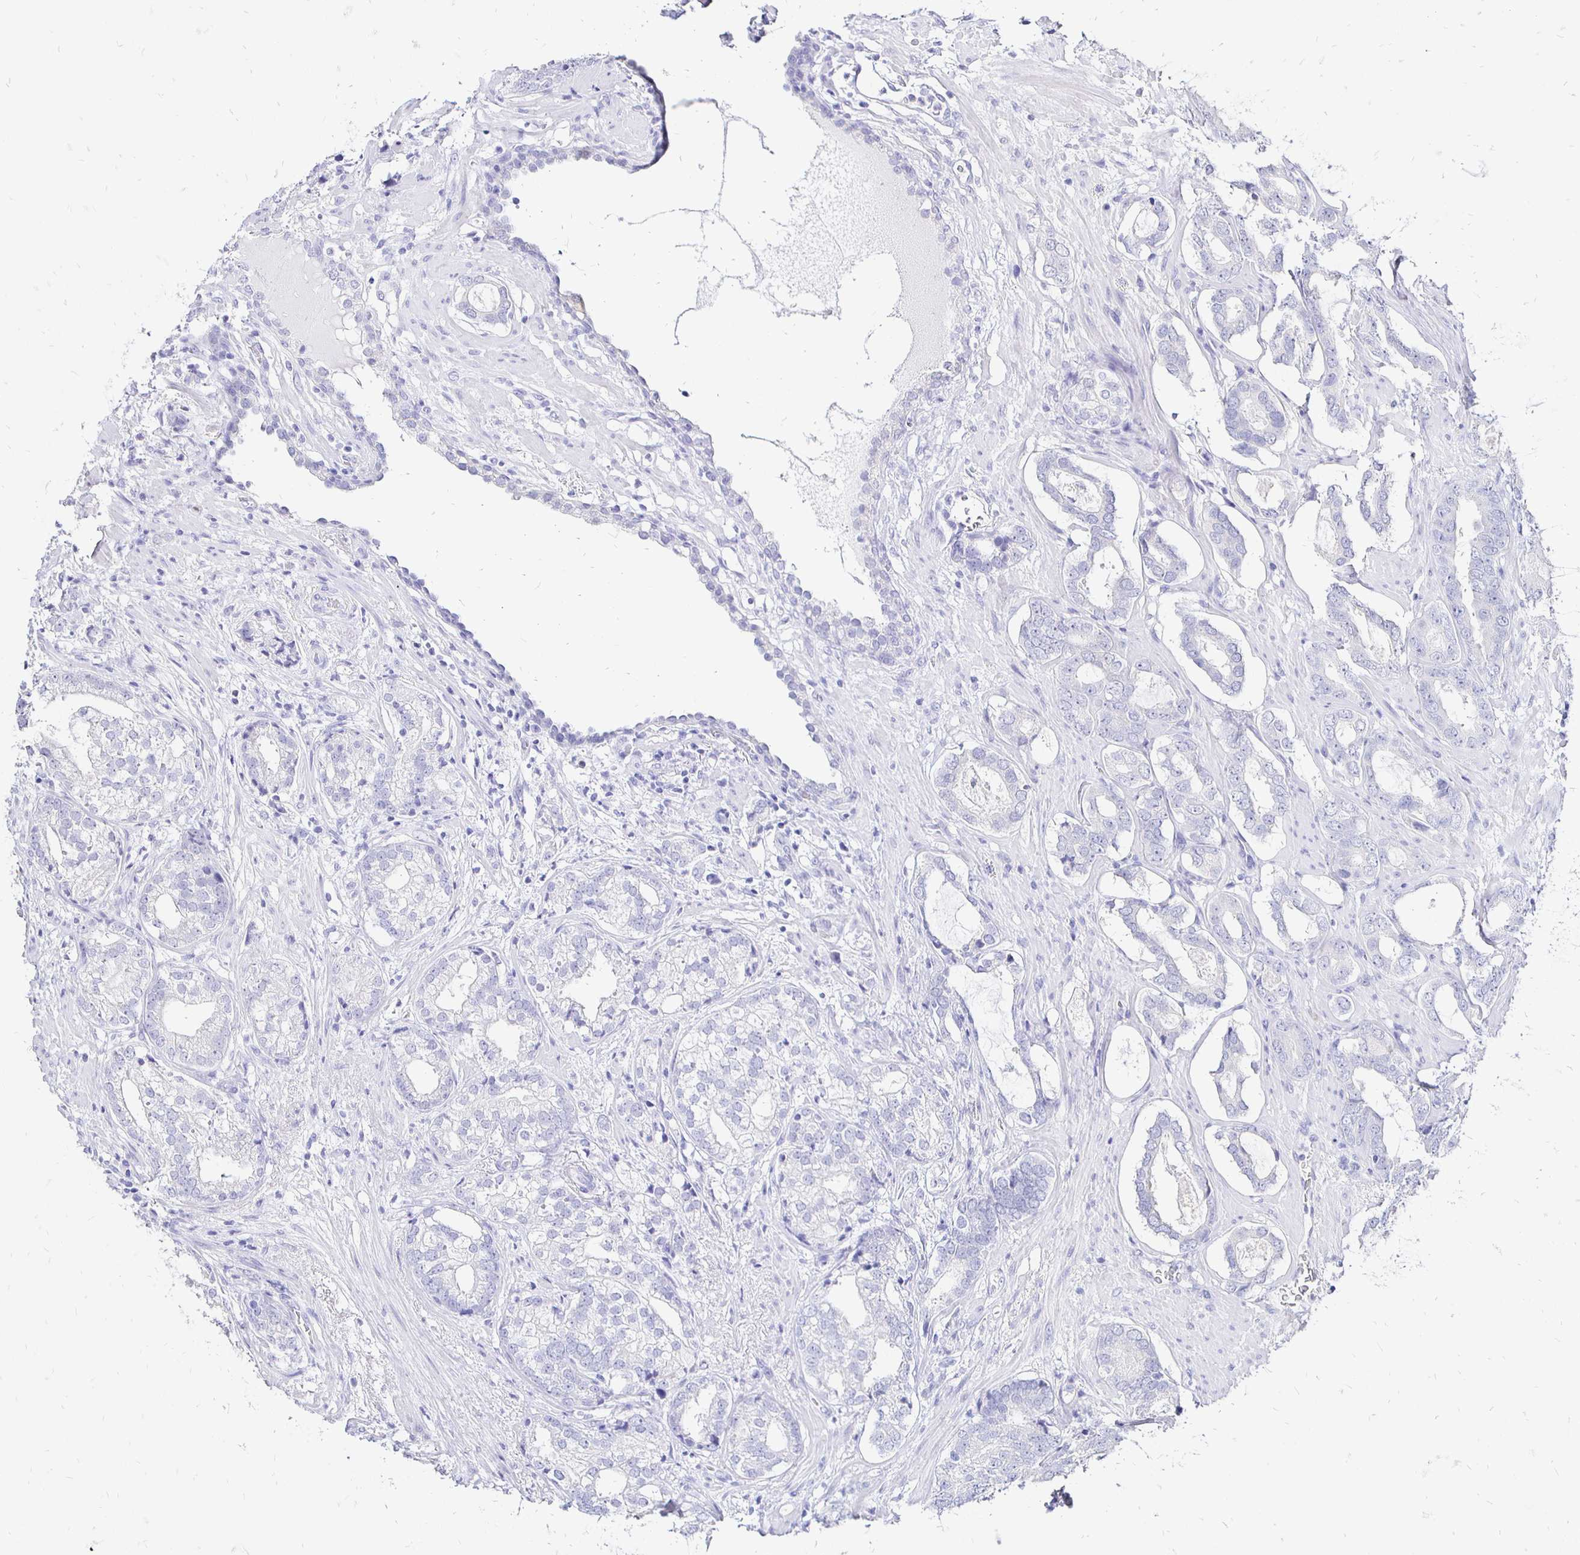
{"staining": {"intensity": "negative", "quantity": "none", "location": "none"}, "tissue": "prostate cancer", "cell_type": "Tumor cells", "image_type": "cancer", "snomed": [{"axis": "morphology", "description": "Adenocarcinoma, High grade"}, {"axis": "topography", "description": "Prostate"}], "caption": "An immunohistochemistry micrograph of prostate cancer (adenocarcinoma (high-grade)) is shown. There is no staining in tumor cells of prostate cancer (adenocarcinoma (high-grade)).", "gene": "IRGC", "patient": {"sex": "male", "age": 75}}